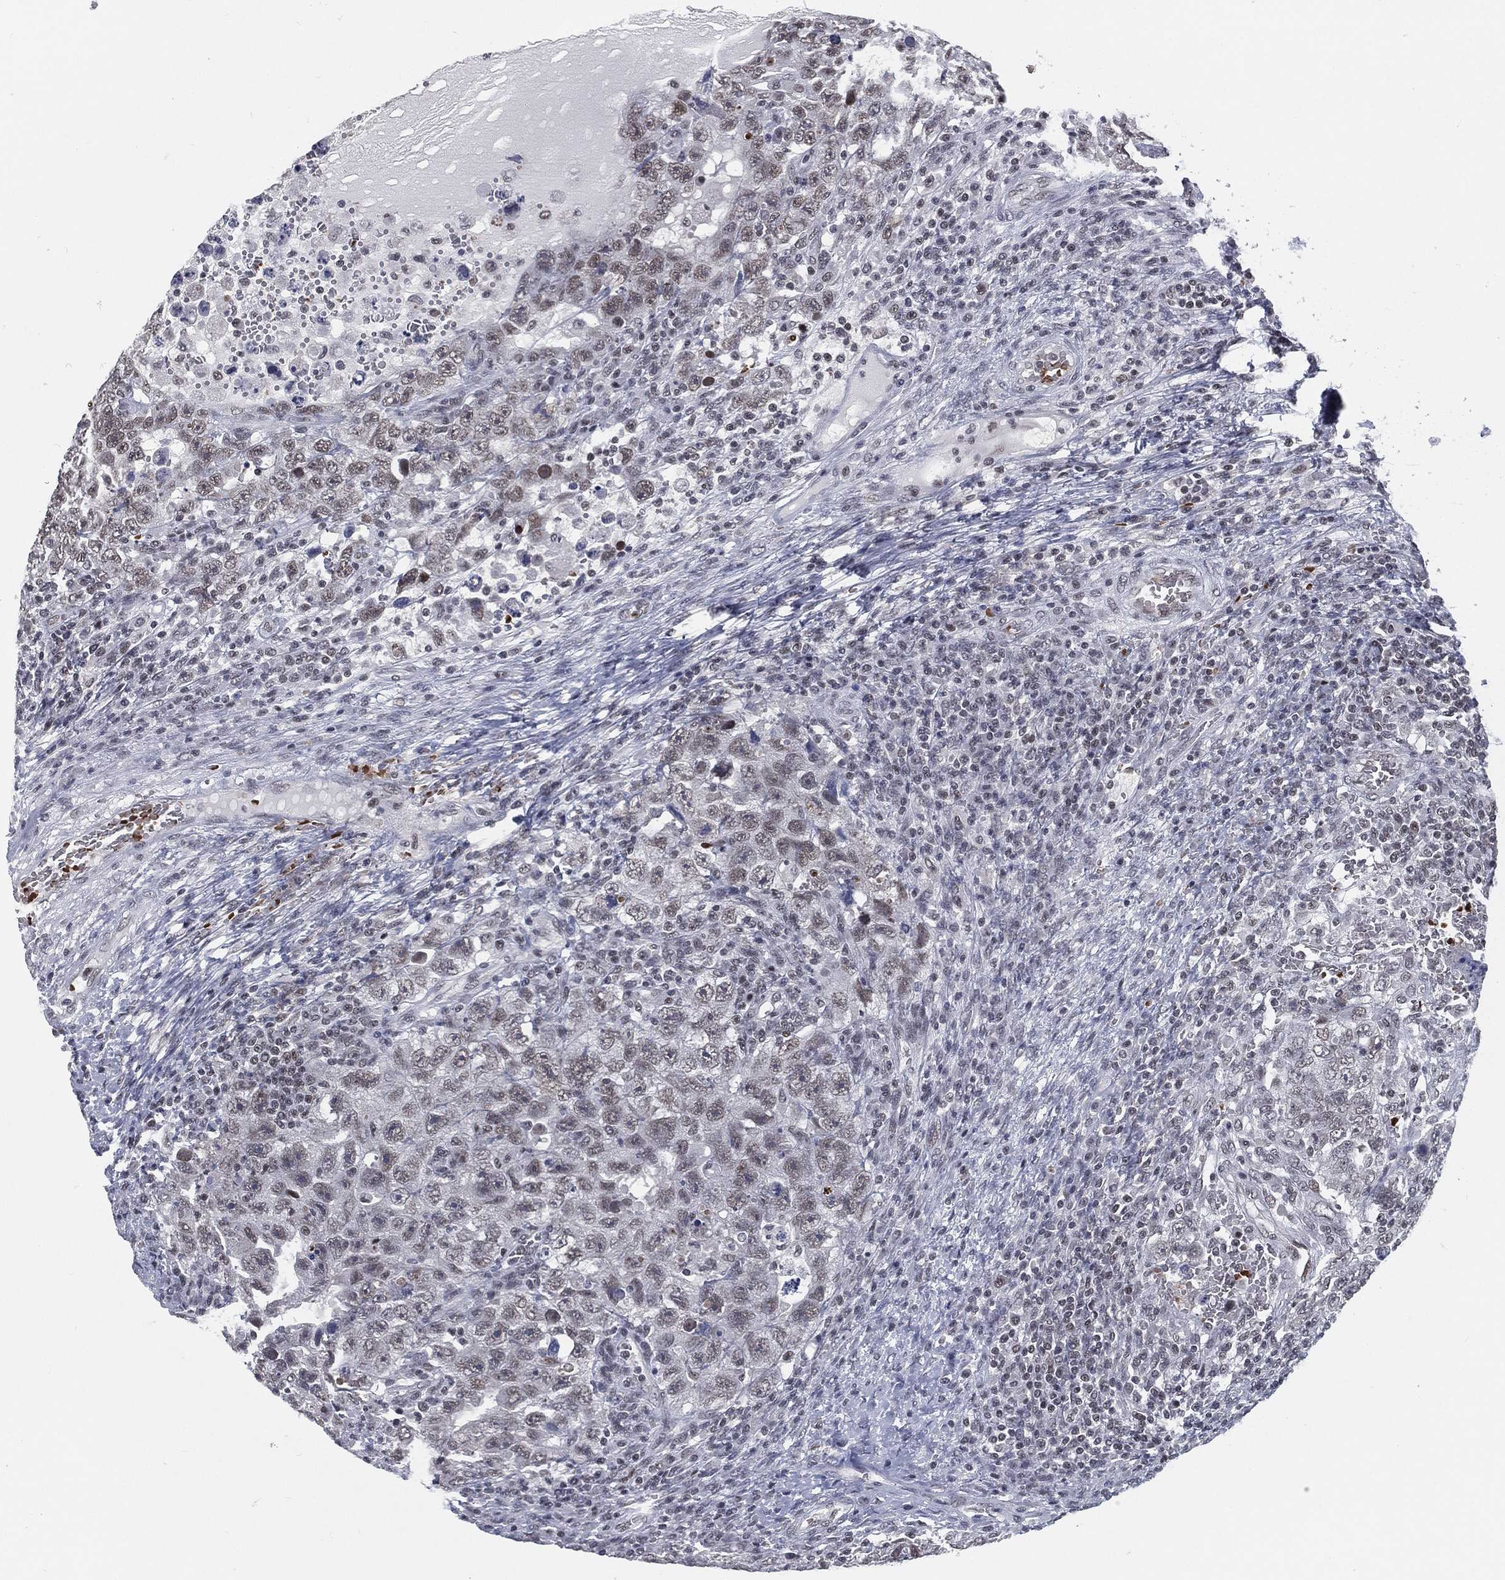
{"staining": {"intensity": "negative", "quantity": "none", "location": "none"}, "tissue": "testis cancer", "cell_type": "Tumor cells", "image_type": "cancer", "snomed": [{"axis": "morphology", "description": "Carcinoma, Embryonal, NOS"}, {"axis": "topography", "description": "Testis"}], "caption": "This photomicrograph is of embryonal carcinoma (testis) stained with immunohistochemistry to label a protein in brown with the nuclei are counter-stained blue. There is no expression in tumor cells. (Brightfield microscopy of DAB (3,3'-diaminobenzidine) immunohistochemistry (IHC) at high magnification).", "gene": "ANXA1", "patient": {"sex": "male", "age": 26}}